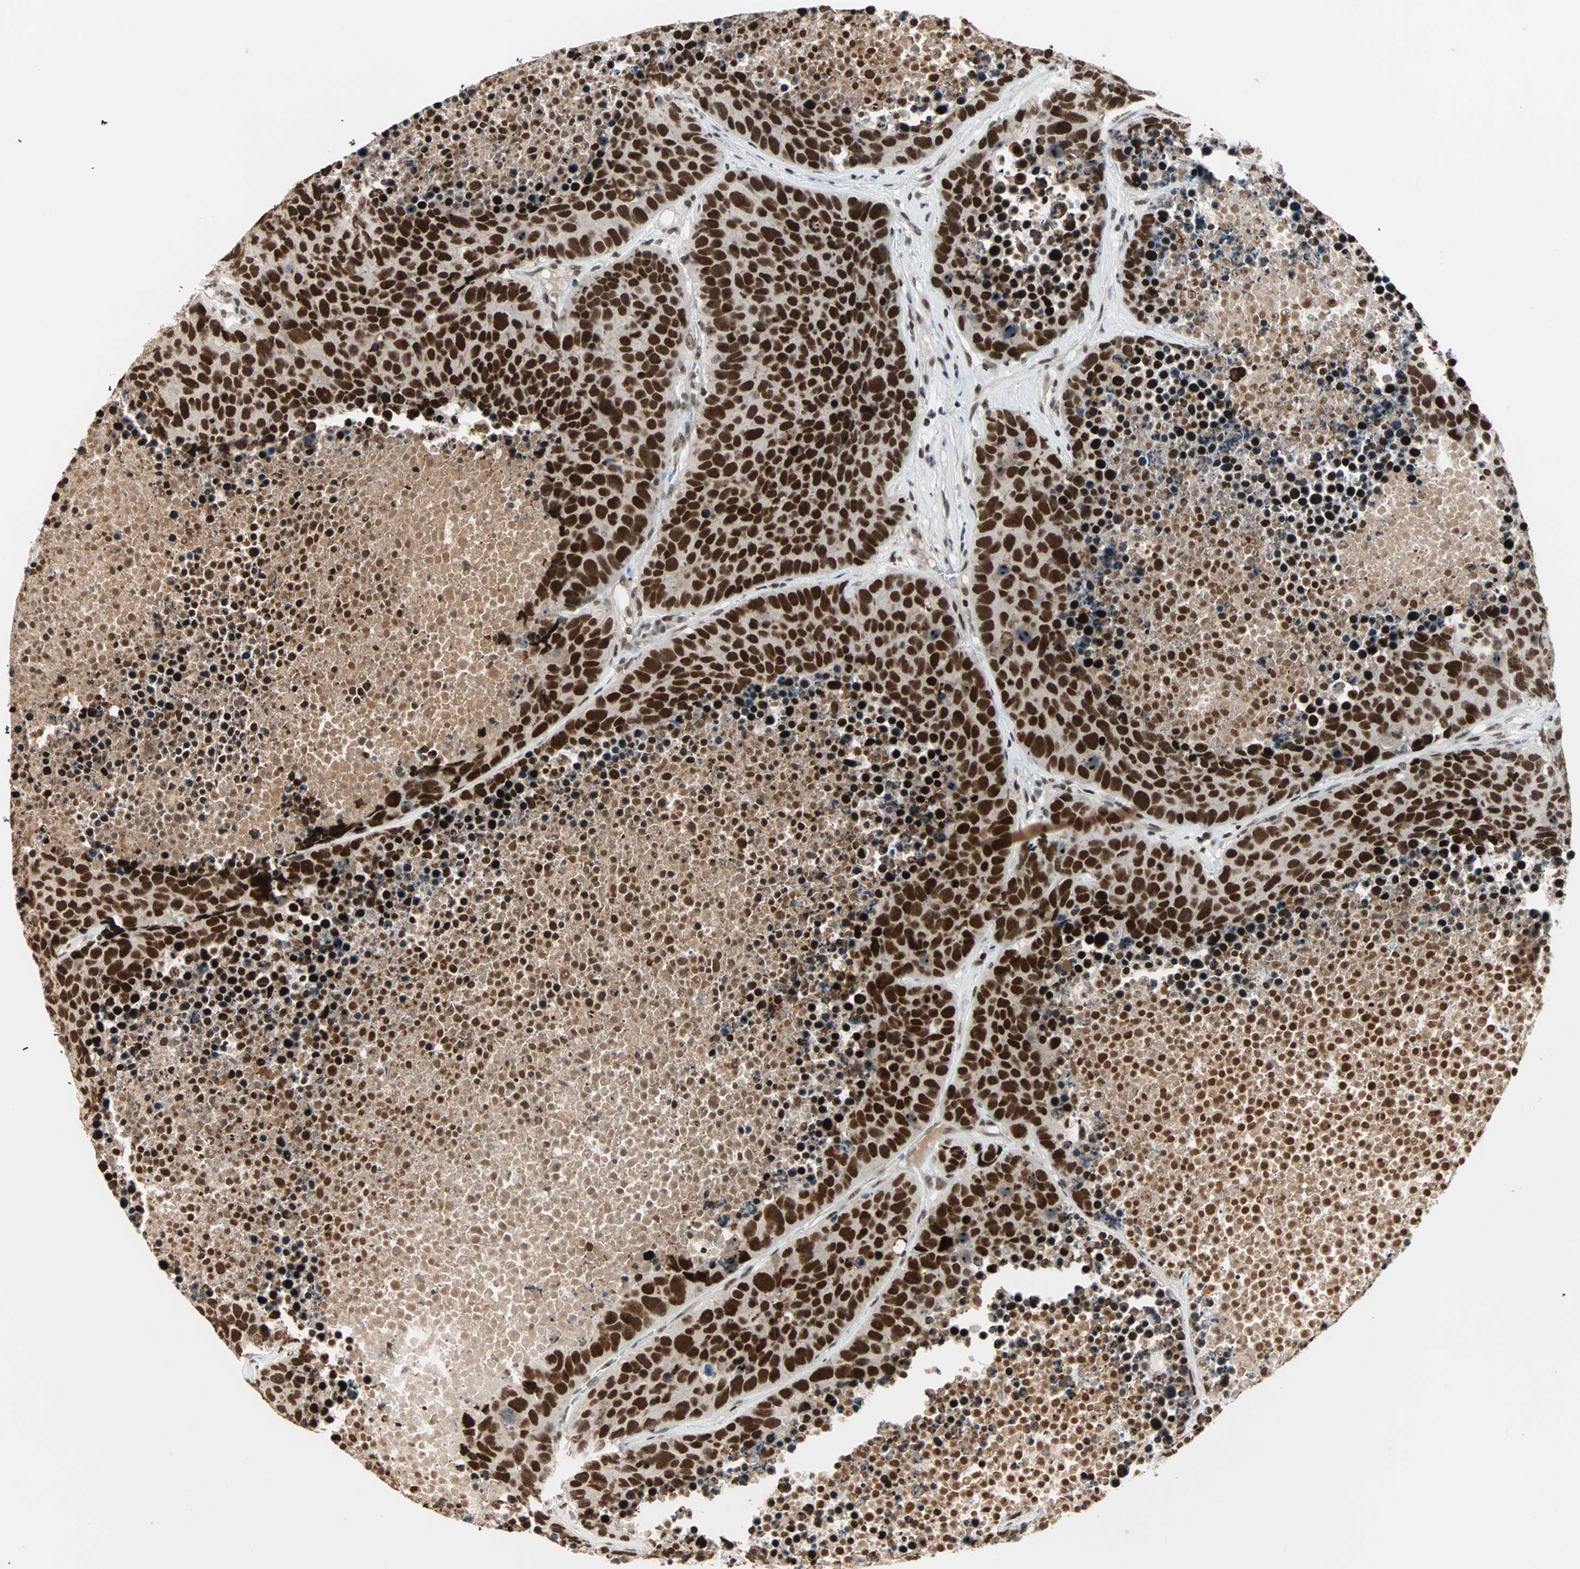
{"staining": {"intensity": "strong", "quantity": ">75%", "location": "nuclear"}, "tissue": "carcinoid", "cell_type": "Tumor cells", "image_type": "cancer", "snomed": [{"axis": "morphology", "description": "Carcinoid, malignant, NOS"}, {"axis": "topography", "description": "Lung"}], "caption": "Brown immunohistochemical staining in carcinoid demonstrates strong nuclear staining in approximately >75% of tumor cells.", "gene": "BLM", "patient": {"sex": "male", "age": 60}}